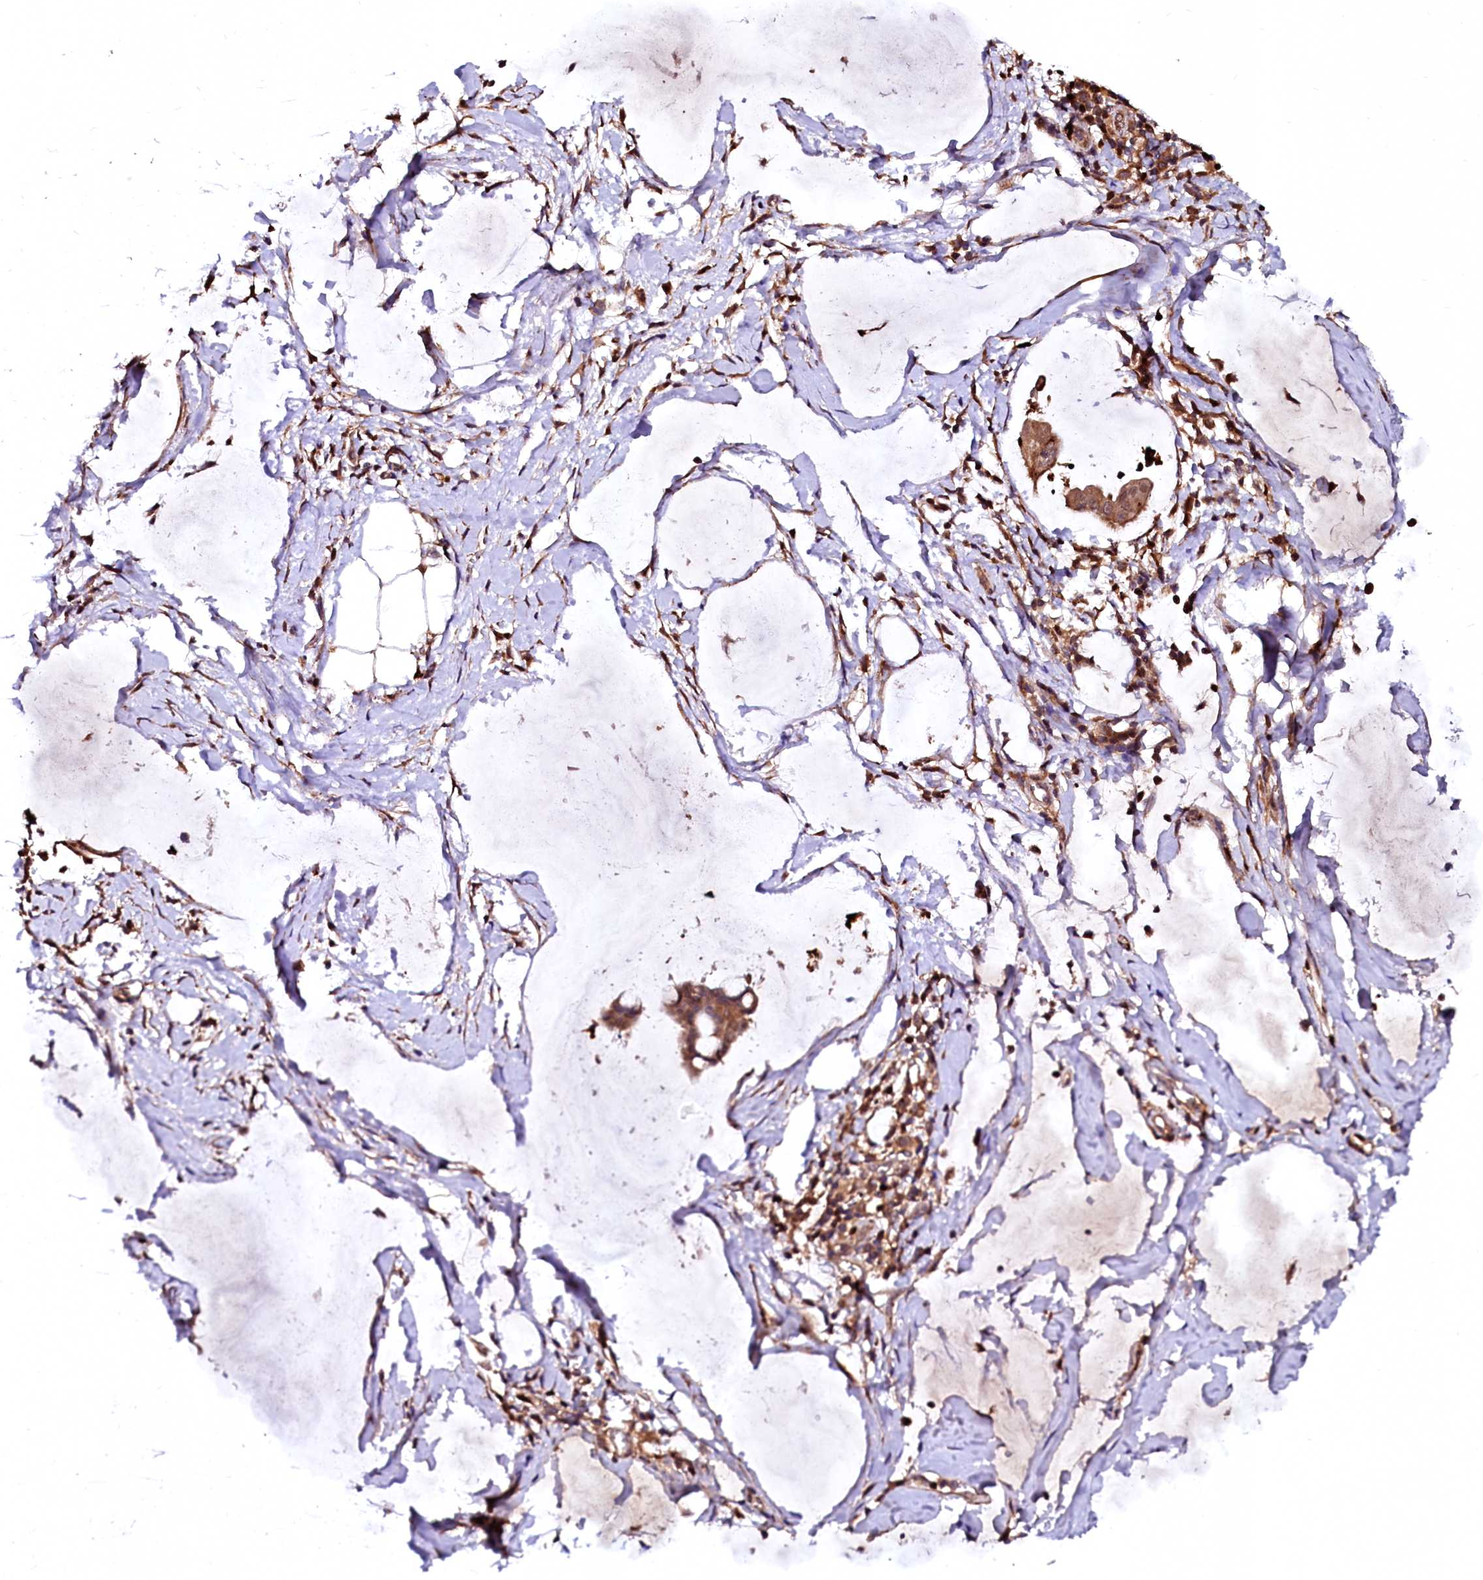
{"staining": {"intensity": "moderate", "quantity": ">75%", "location": "cytoplasmic/membranous"}, "tissue": "ovarian cancer", "cell_type": "Tumor cells", "image_type": "cancer", "snomed": [{"axis": "morphology", "description": "Cystadenocarcinoma, mucinous, NOS"}, {"axis": "topography", "description": "Ovary"}], "caption": "Ovarian mucinous cystadenocarcinoma stained for a protein exhibits moderate cytoplasmic/membranous positivity in tumor cells. Using DAB (brown) and hematoxylin (blue) stains, captured at high magnification using brightfield microscopy.", "gene": "N4BP1", "patient": {"sex": "female", "age": 73}}